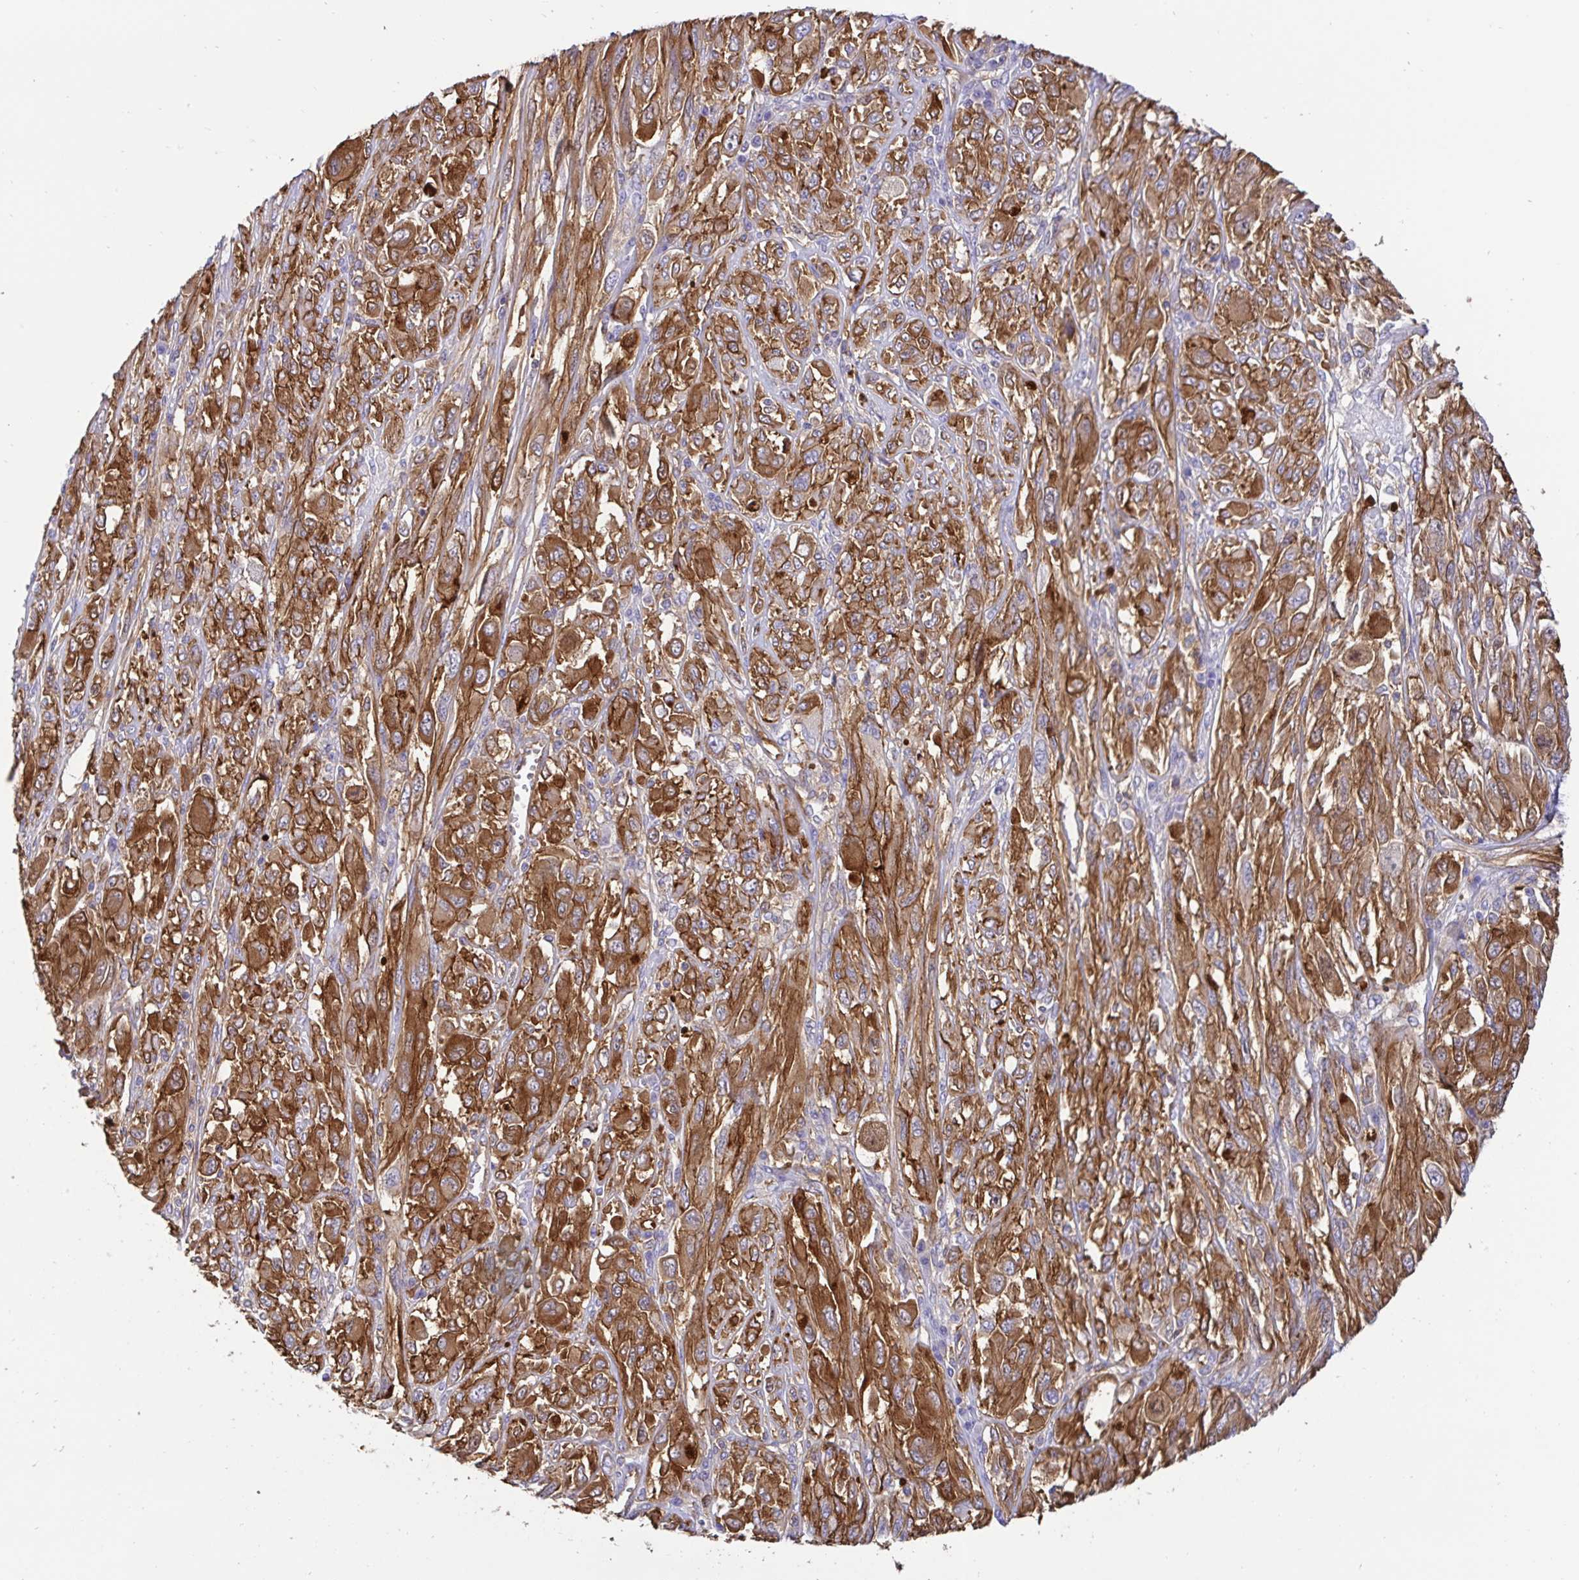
{"staining": {"intensity": "strong", "quantity": ">75%", "location": "cytoplasmic/membranous"}, "tissue": "melanoma", "cell_type": "Tumor cells", "image_type": "cancer", "snomed": [{"axis": "morphology", "description": "Malignant melanoma, NOS"}, {"axis": "topography", "description": "Skin"}], "caption": "Tumor cells reveal high levels of strong cytoplasmic/membranous staining in approximately >75% of cells in human malignant melanoma.", "gene": "ANXA2", "patient": {"sex": "female", "age": 91}}